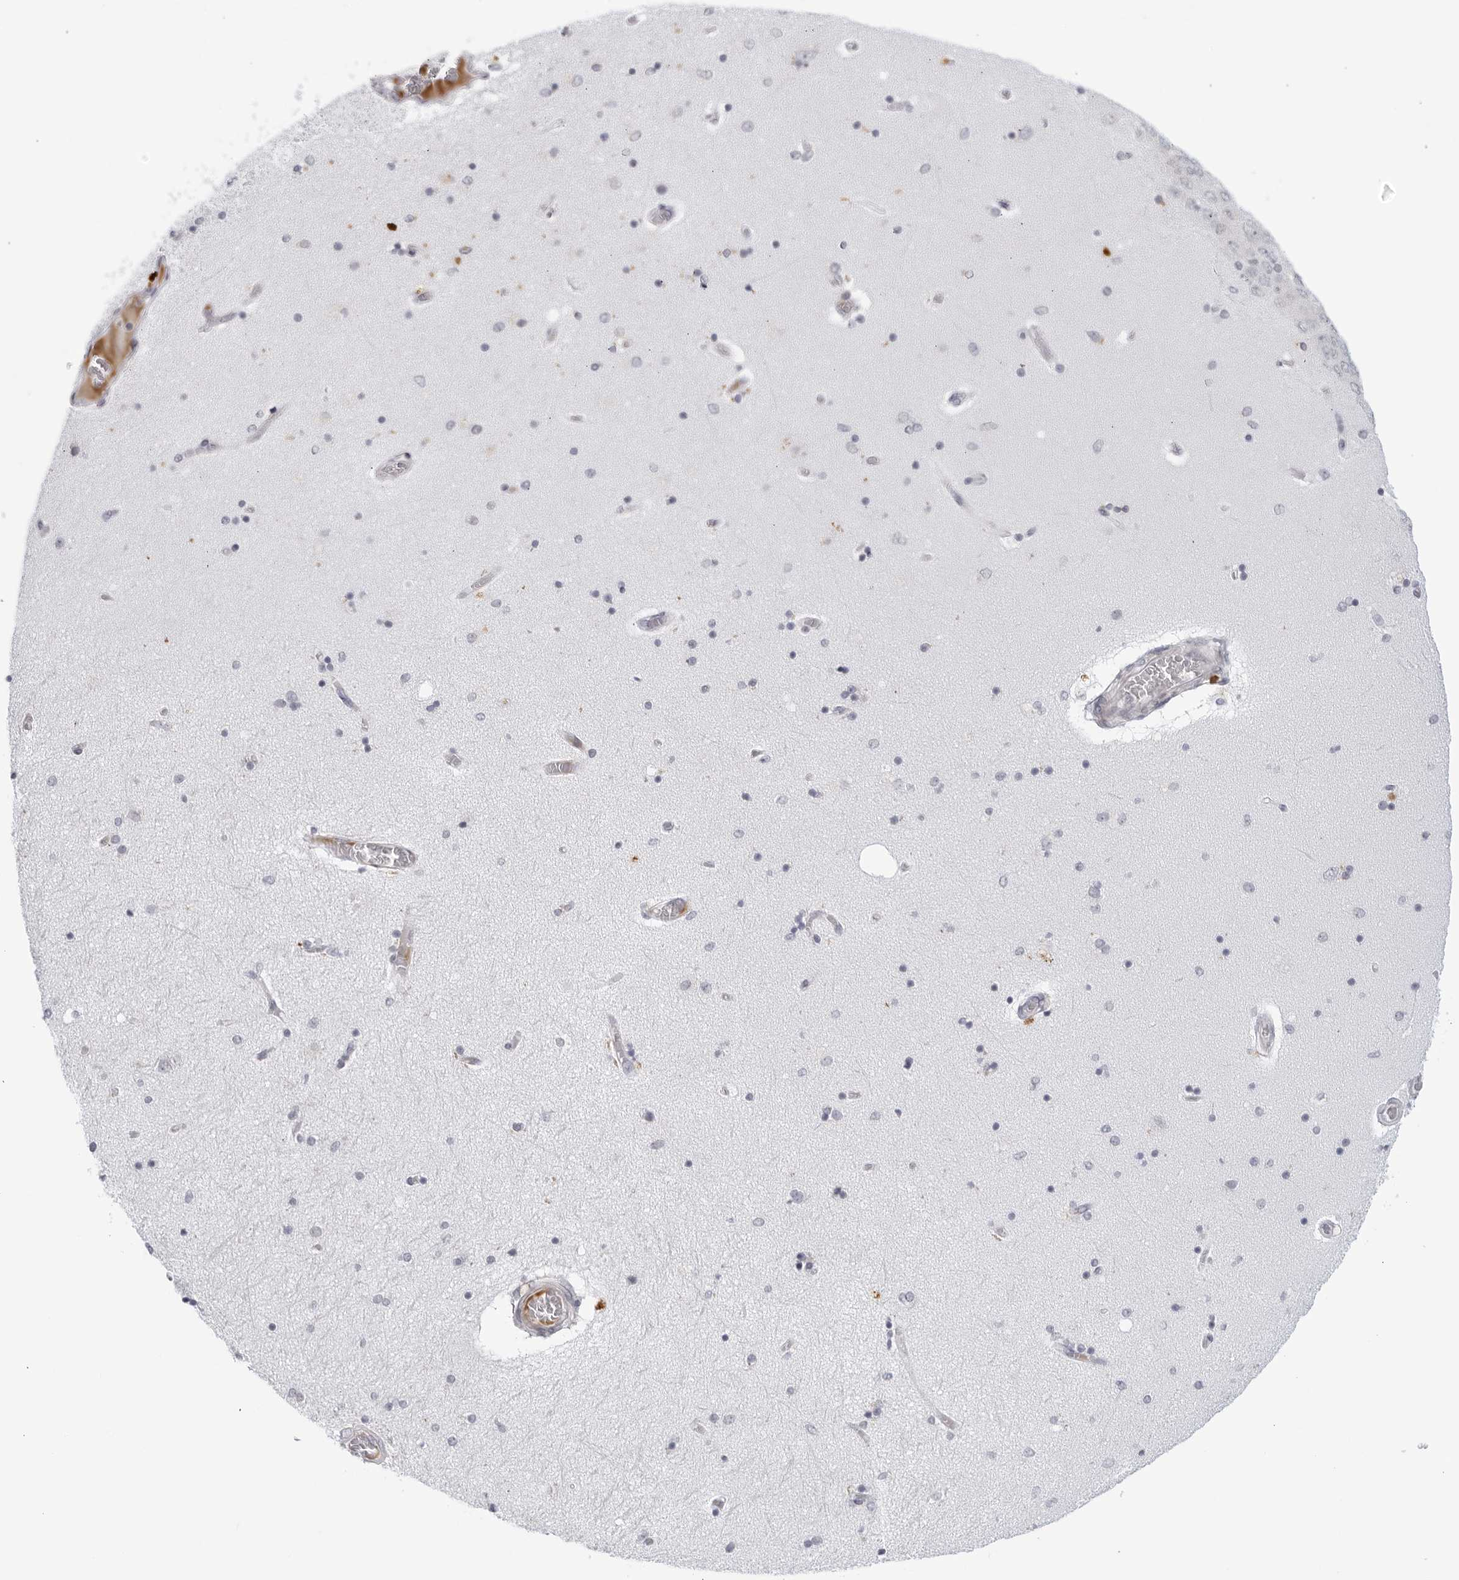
{"staining": {"intensity": "negative", "quantity": "none", "location": "none"}, "tissue": "hippocampus", "cell_type": "Glial cells", "image_type": "normal", "snomed": [{"axis": "morphology", "description": "Normal tissue, NOS"}, {"axis": "topography", "description": "Hippocampus"}], "caption": "High power microscopy photomicrograph of an immunohistochemistry (IHC) histopathology image of unremarkable hippocampus, revealing no significant staining in glial cells.", "gene": "WDTC1", "patient": {"sex": "female", "age": 54}}